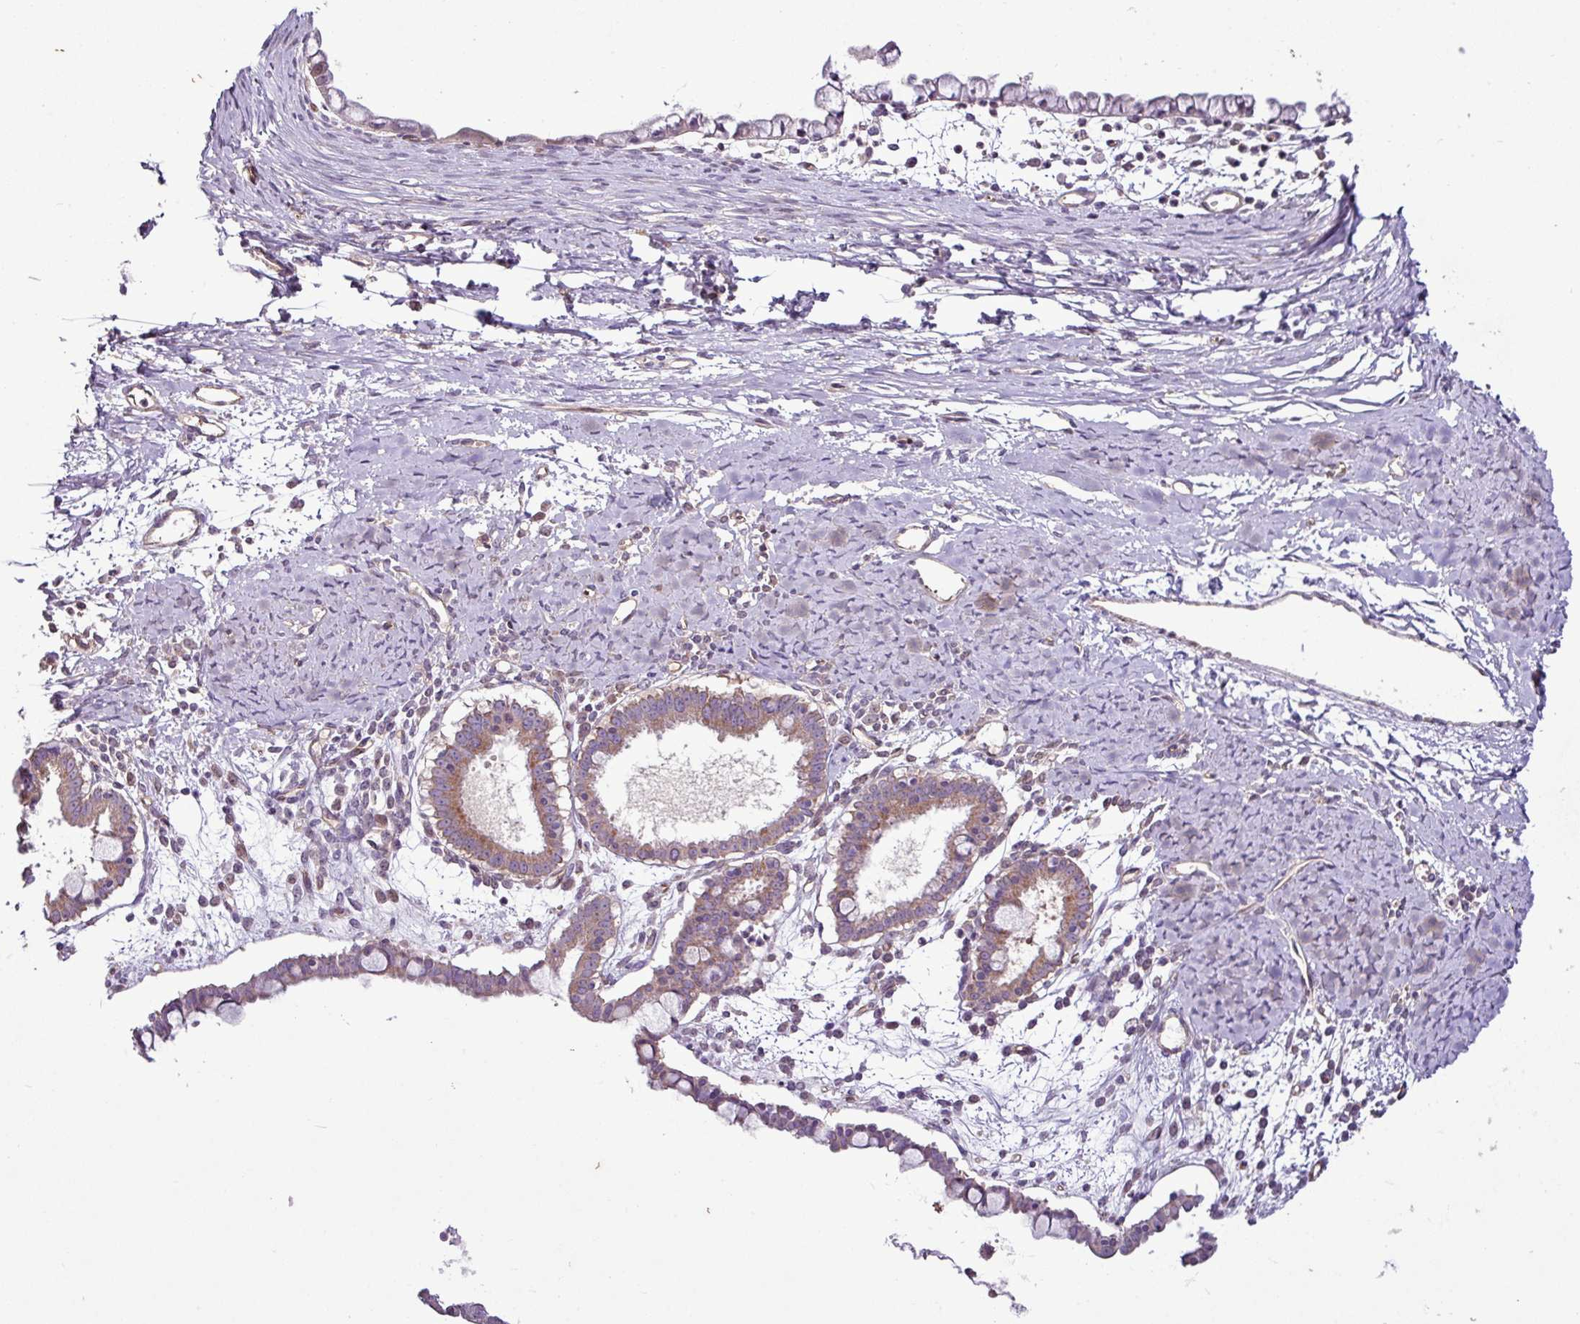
{"staining": {"intensity": "moderate", "quantity": "25%-75%", "location": "cytoplasmic/membranous"}, "tissue": "ovarian cancer", "cell_type": "Tumor cells", "image_type": "cancer", "snomed": [{"axis": "morphology", "description": "Cystadenocarcinoma, mucinous, NOS"}, {"axis": "topography", "description": "Ovary"}], "caption": "Immunohistochemical staining of ovarian mucinous cystadenocarcinoma exhibits moderate cytoplasmic/membranous protein expression in about 25%-75% of tumor cells.", "gene": "ZNF106", "patient": {"sex": "female", "age": 61}}